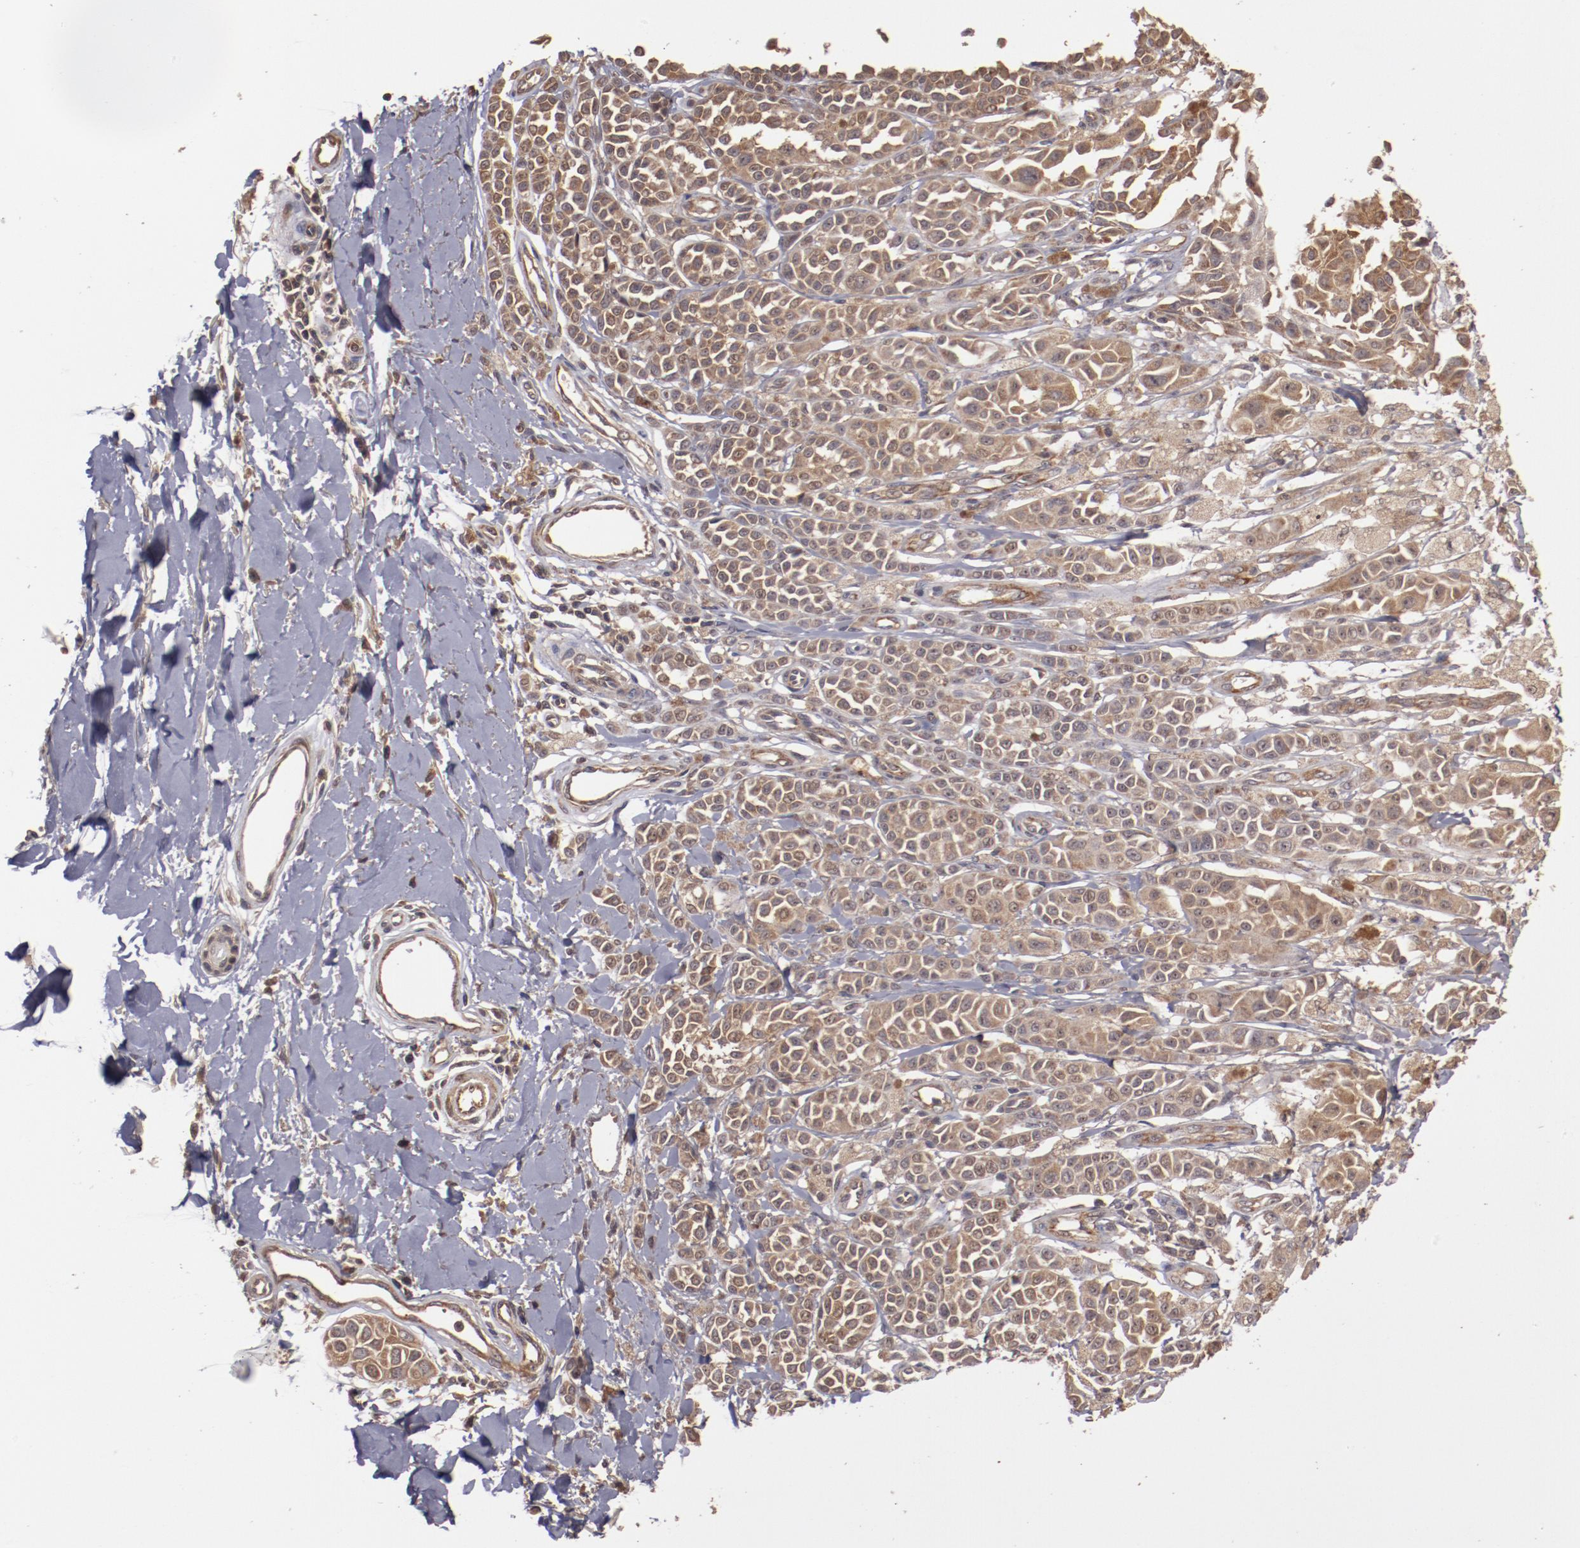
{"staining": {"intensity": "moderate", "quantity": ">75%", "location": "cytoplasmic/membranous"}, "tissue": "melanoma", "cell_type": "Tumor cells", "image_type": "cancer", "snomed": [{"axis": "morphology", "description": "Malignant melanoma, NOS"}, {"axis": "topography", "description": "Skin"}], "caption": "Immunohistochemistry of malignant melanoma exhibits medium levels of moderate cytoplasmic/membranous expression in about >75% of tumor cells.", "gene": "TXNDC16", "patient": {"sex": "female", "age": 38}}